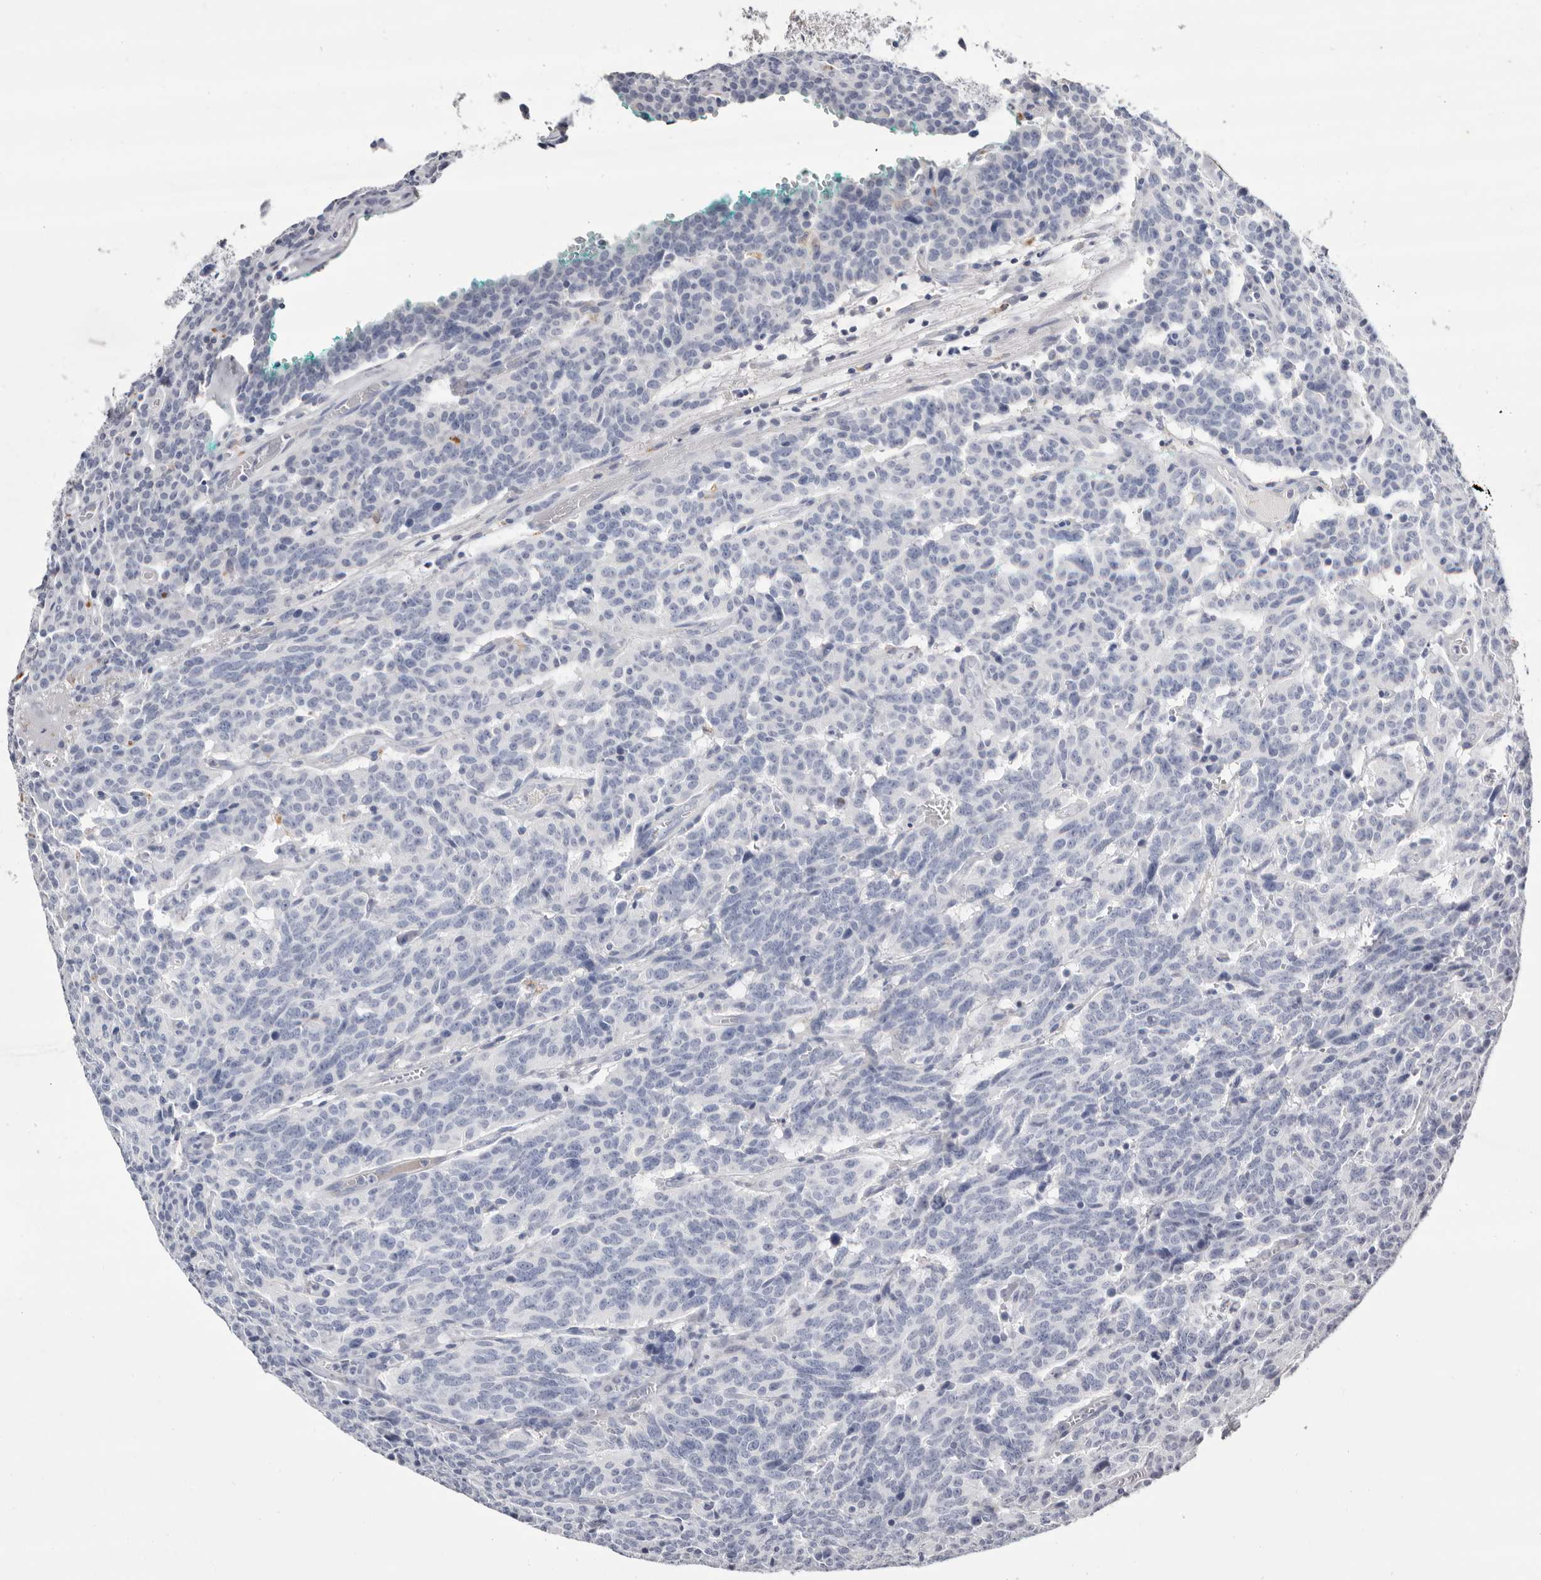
{"staining": {"intensity": "negative", "quantity": "none", "location": "none"}, "tissue": "carcinoid", "cell_type": "Tumor cells", "image_type": "cancer", "snomed": [{"axis": "morphology", "description": "Carcinoid, malignant, NOS"}, {"axis": "topography", "description": "Lung"}], "caption": "Immunohistochemistry (IHC) of carcinoid shows no staining in tumor cells.", "gene": "LPO", "patient": {"sex": "female", "age": 46}}